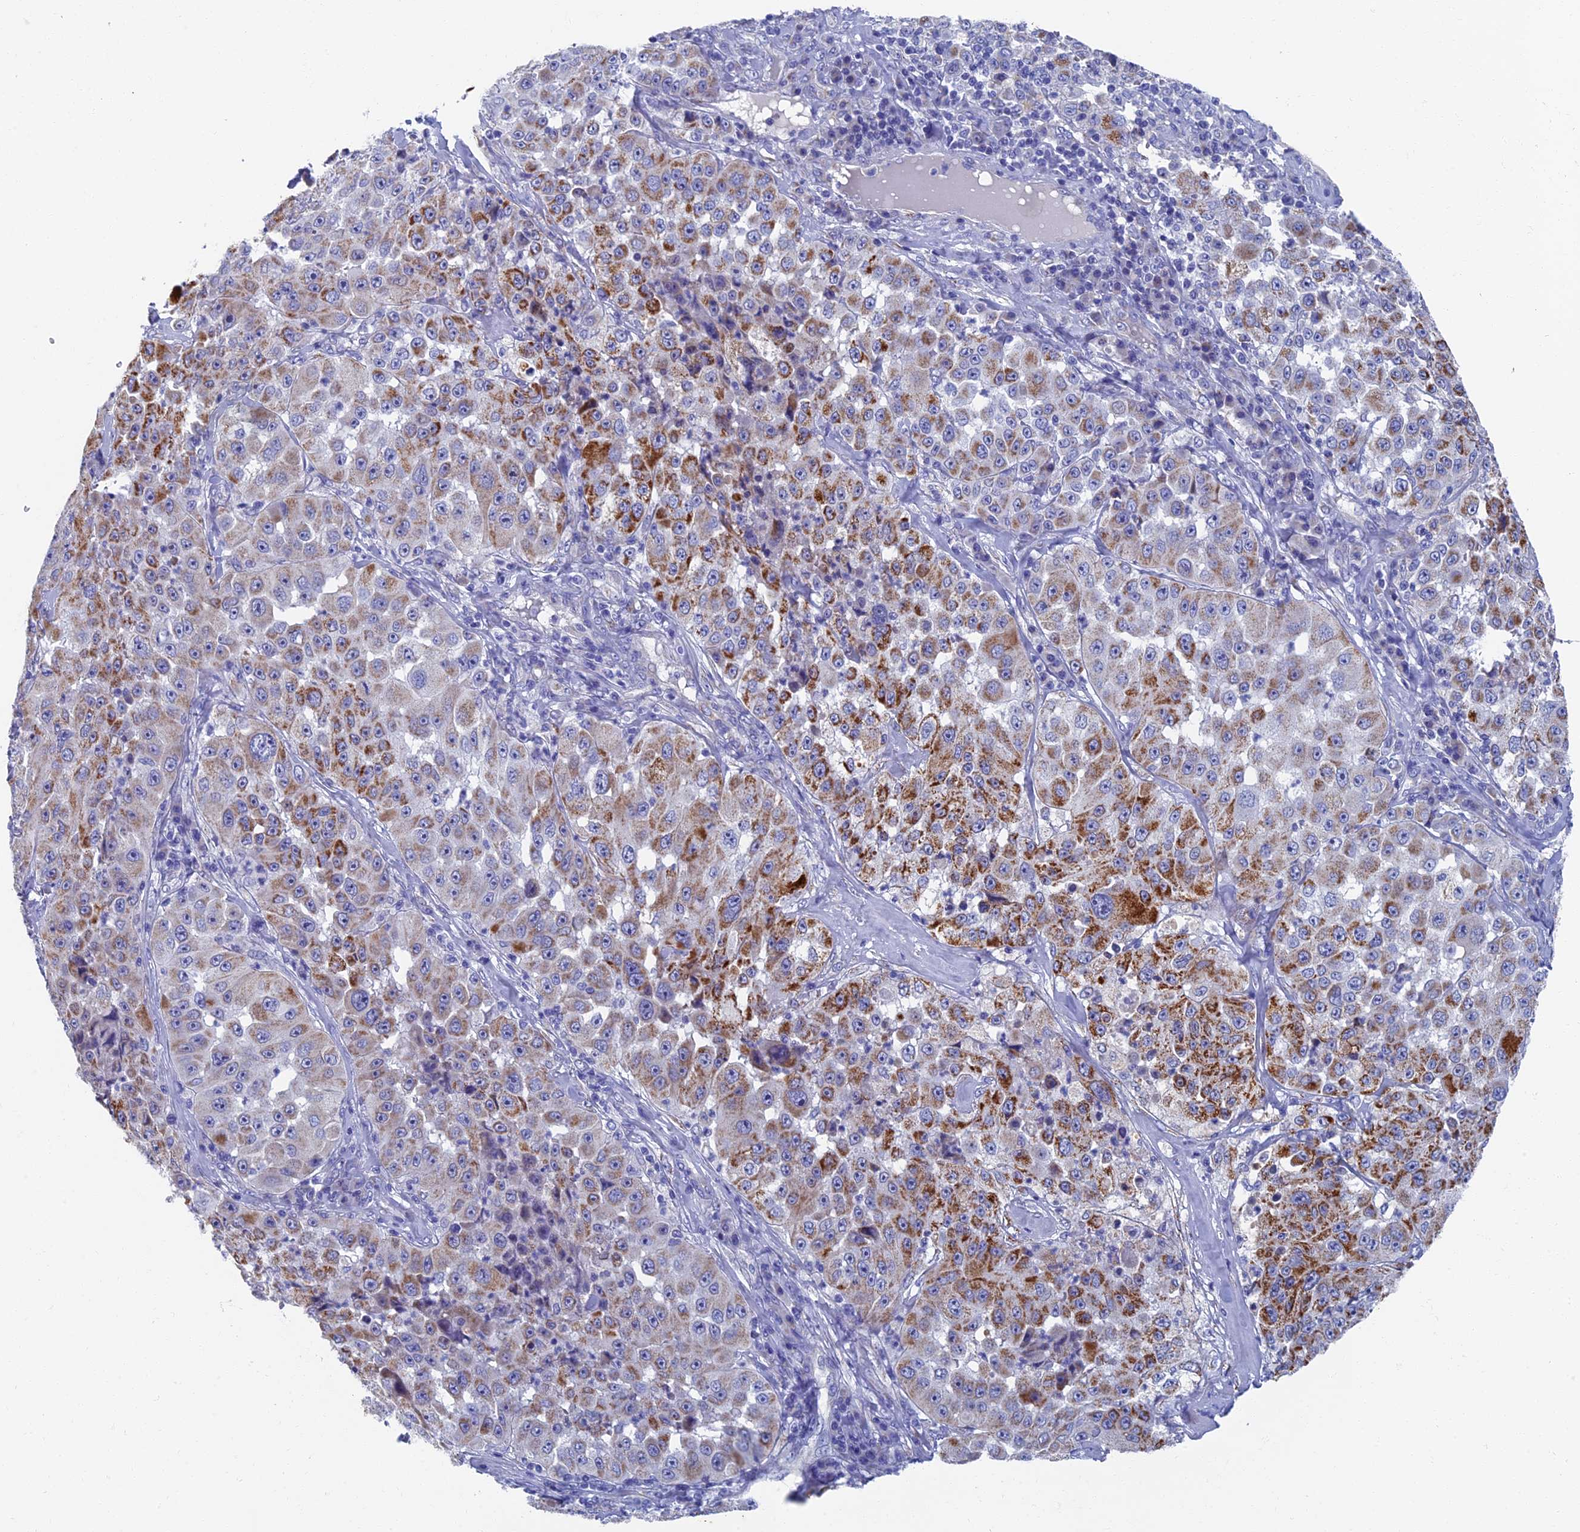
{"staining": {"intensity": "moderate", "quantity": "25%-75%", "location": "cytoplasmic/membranous"}, "tissue": "melanoma", "cell_type": "Tumor cells", "image_type": "cancer", "snomed": [{"axis": "morphology", "description": "Malignant melanoma, Metastatic site"}, {"axis": "topography", "description": "Lymph node"}], "caption": "Protein staining shows moderate cytoplasmic/membranous expression in approximately 25%-75% of tumor cells in malignant melanoma (metastatic site).", "gene": "OAT", "patient": {"sex": "male", "age": 62}}